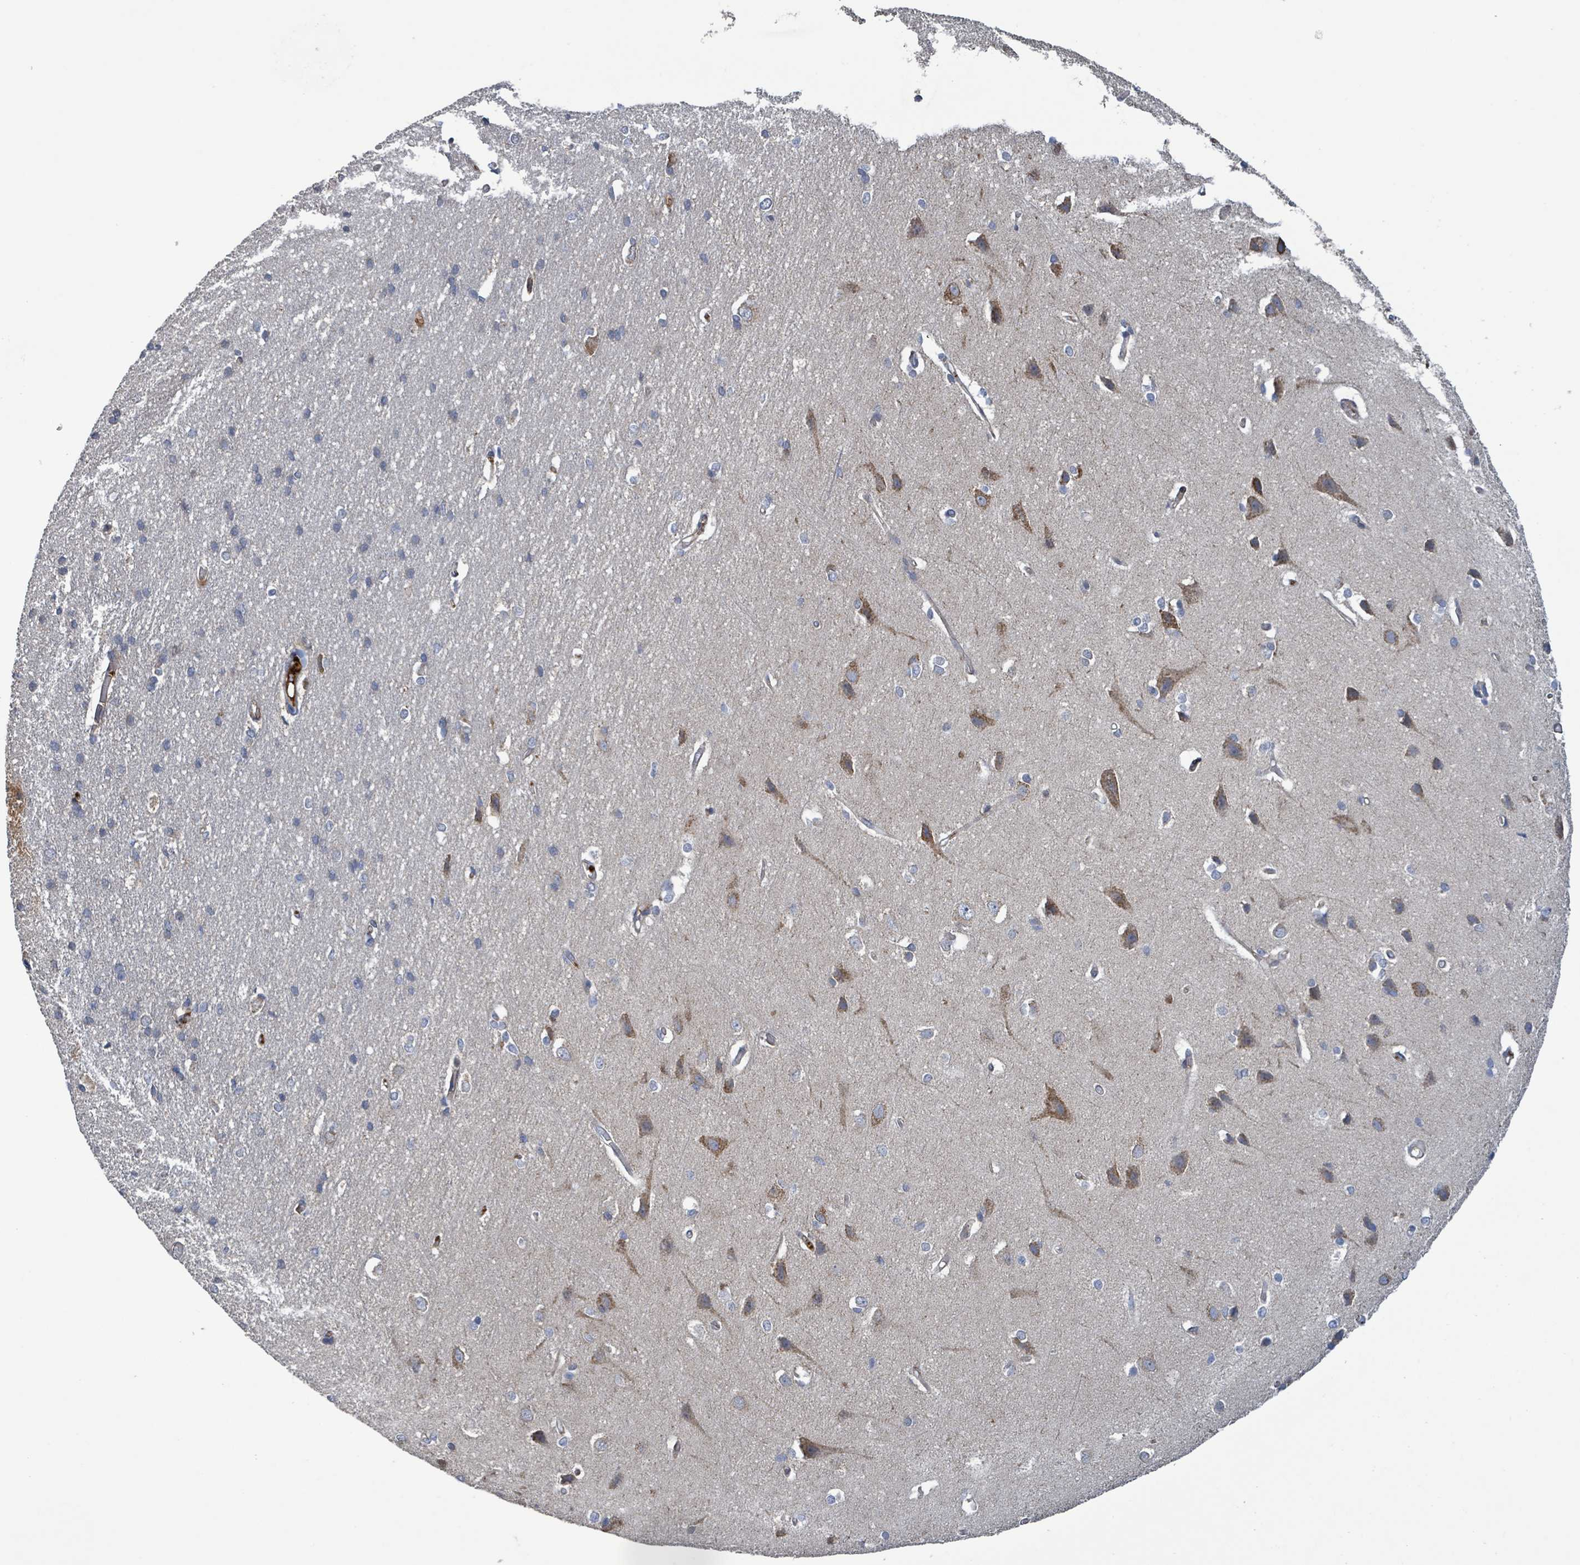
{"staining": {"intensity": "weak", "quantity": "25%-75%", "location": "cytoplasmic/membranous"}, "tissue": "cerebral cortex", "cell_type": "Endothelial cells", "image_type": "normal", "snomed": [{"axis": "morphology", "description": "Normal tissue, NOS"}, {"axis": "topography", "description": "Cerebral cortex"}], "caption": "High-power microscopy captured an immunohistochemistry (IHC) photomicrograph of benign cerebral cortex, revealing weak cytoplasmic/membranous expression in approximately 25%-75% of endothelial cells.", "gene": "PLAAT1", "patient": {"sex": "male", "age": 37}}